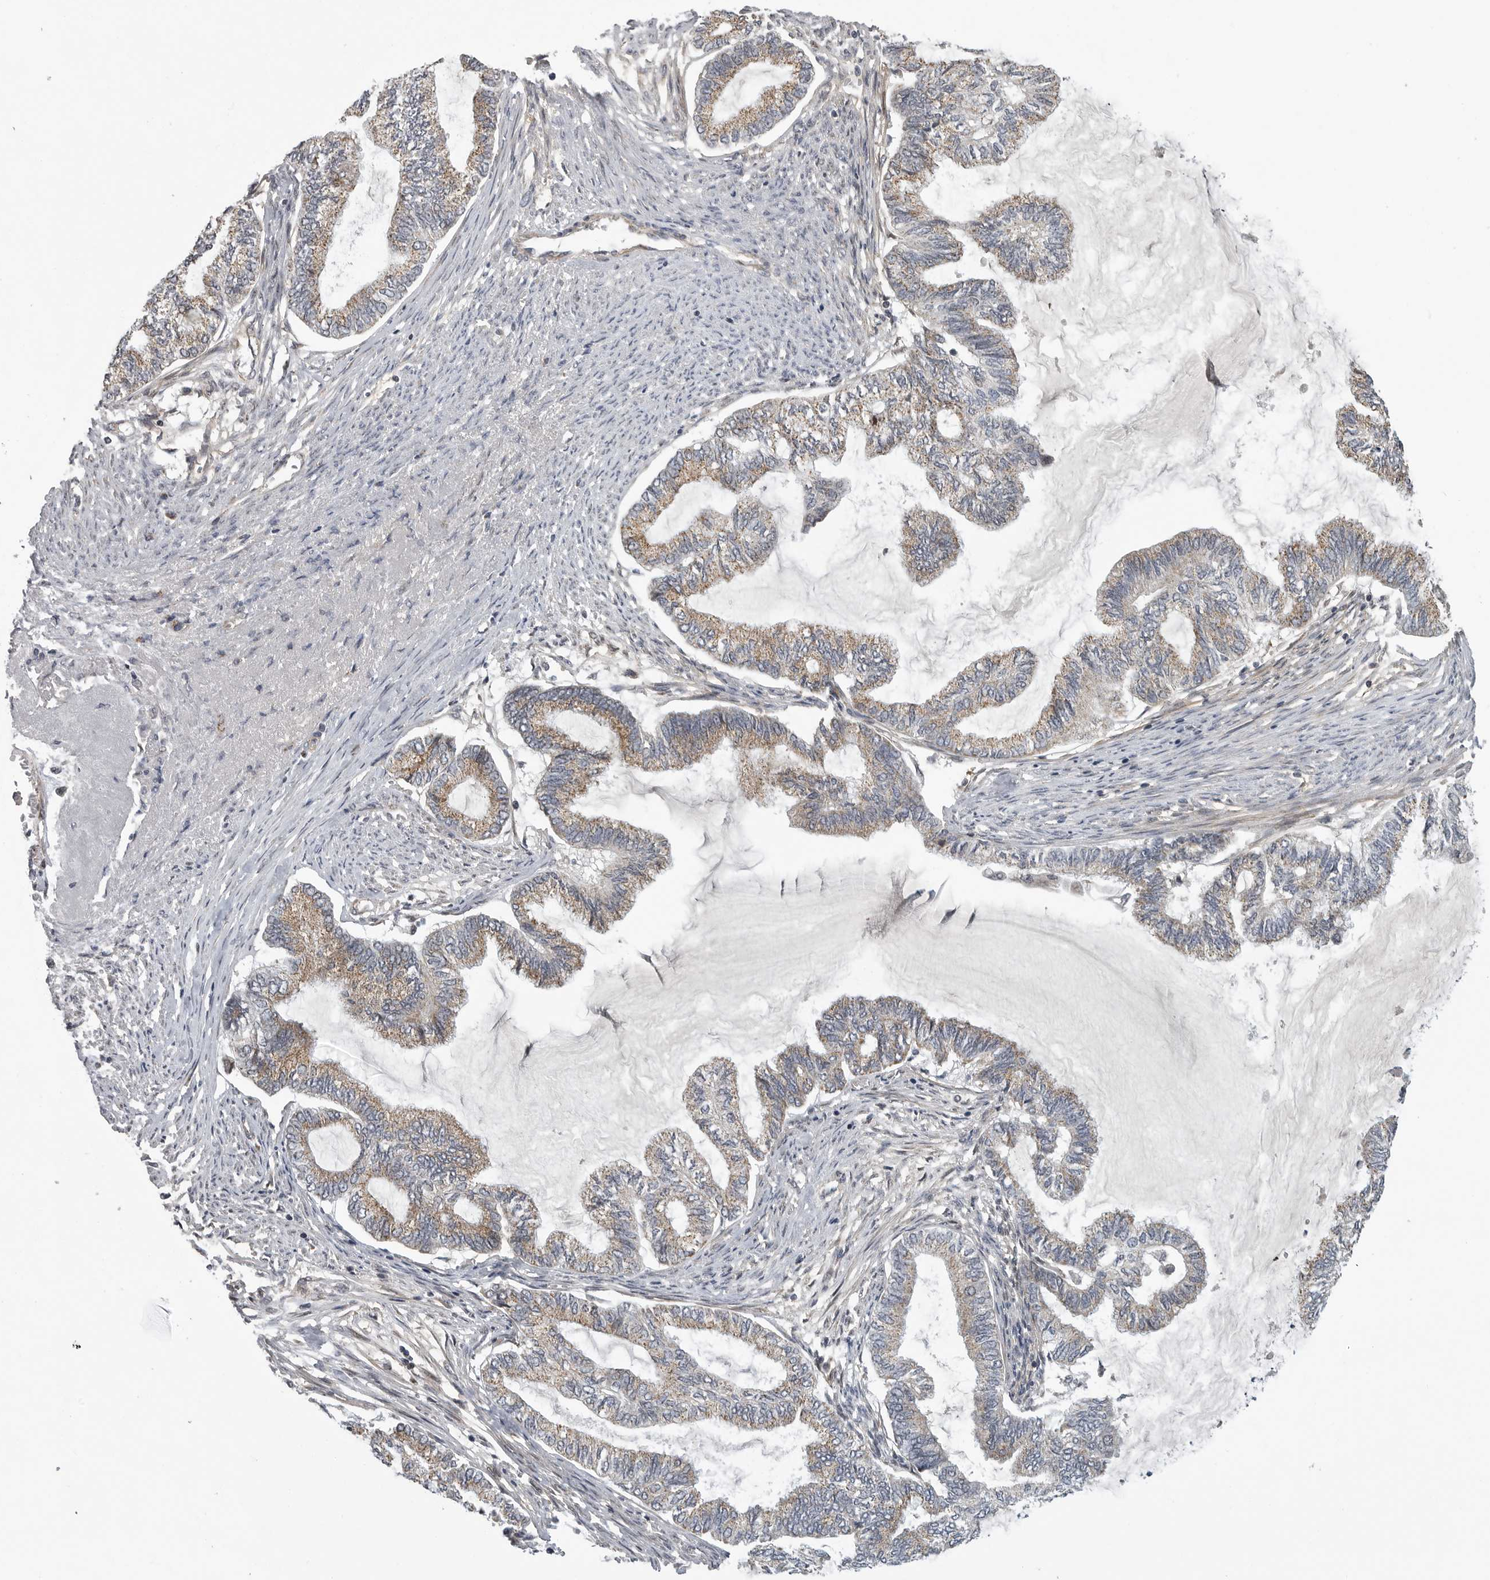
{"staining": {"intensity": "weak", "quantity": ">75%", "location": "cytoplasmic/membranous"}, "tissue": "endometrial cancer", "cell_type": "Tumor cells", "image_type": "cancer", "snomed": [{"axis": "morphology", "description": "Adenocarcinoma, NOS"}, {"axis": "topography", "description": "Endometrium"}], "caption": "A brown stain highlights weak cytoplasmic/membranous staining of a protein in endometrial cancer tumor cells.", "gene": "TMPRSS11F", "patient": {"sex": "female", "age": 86}}